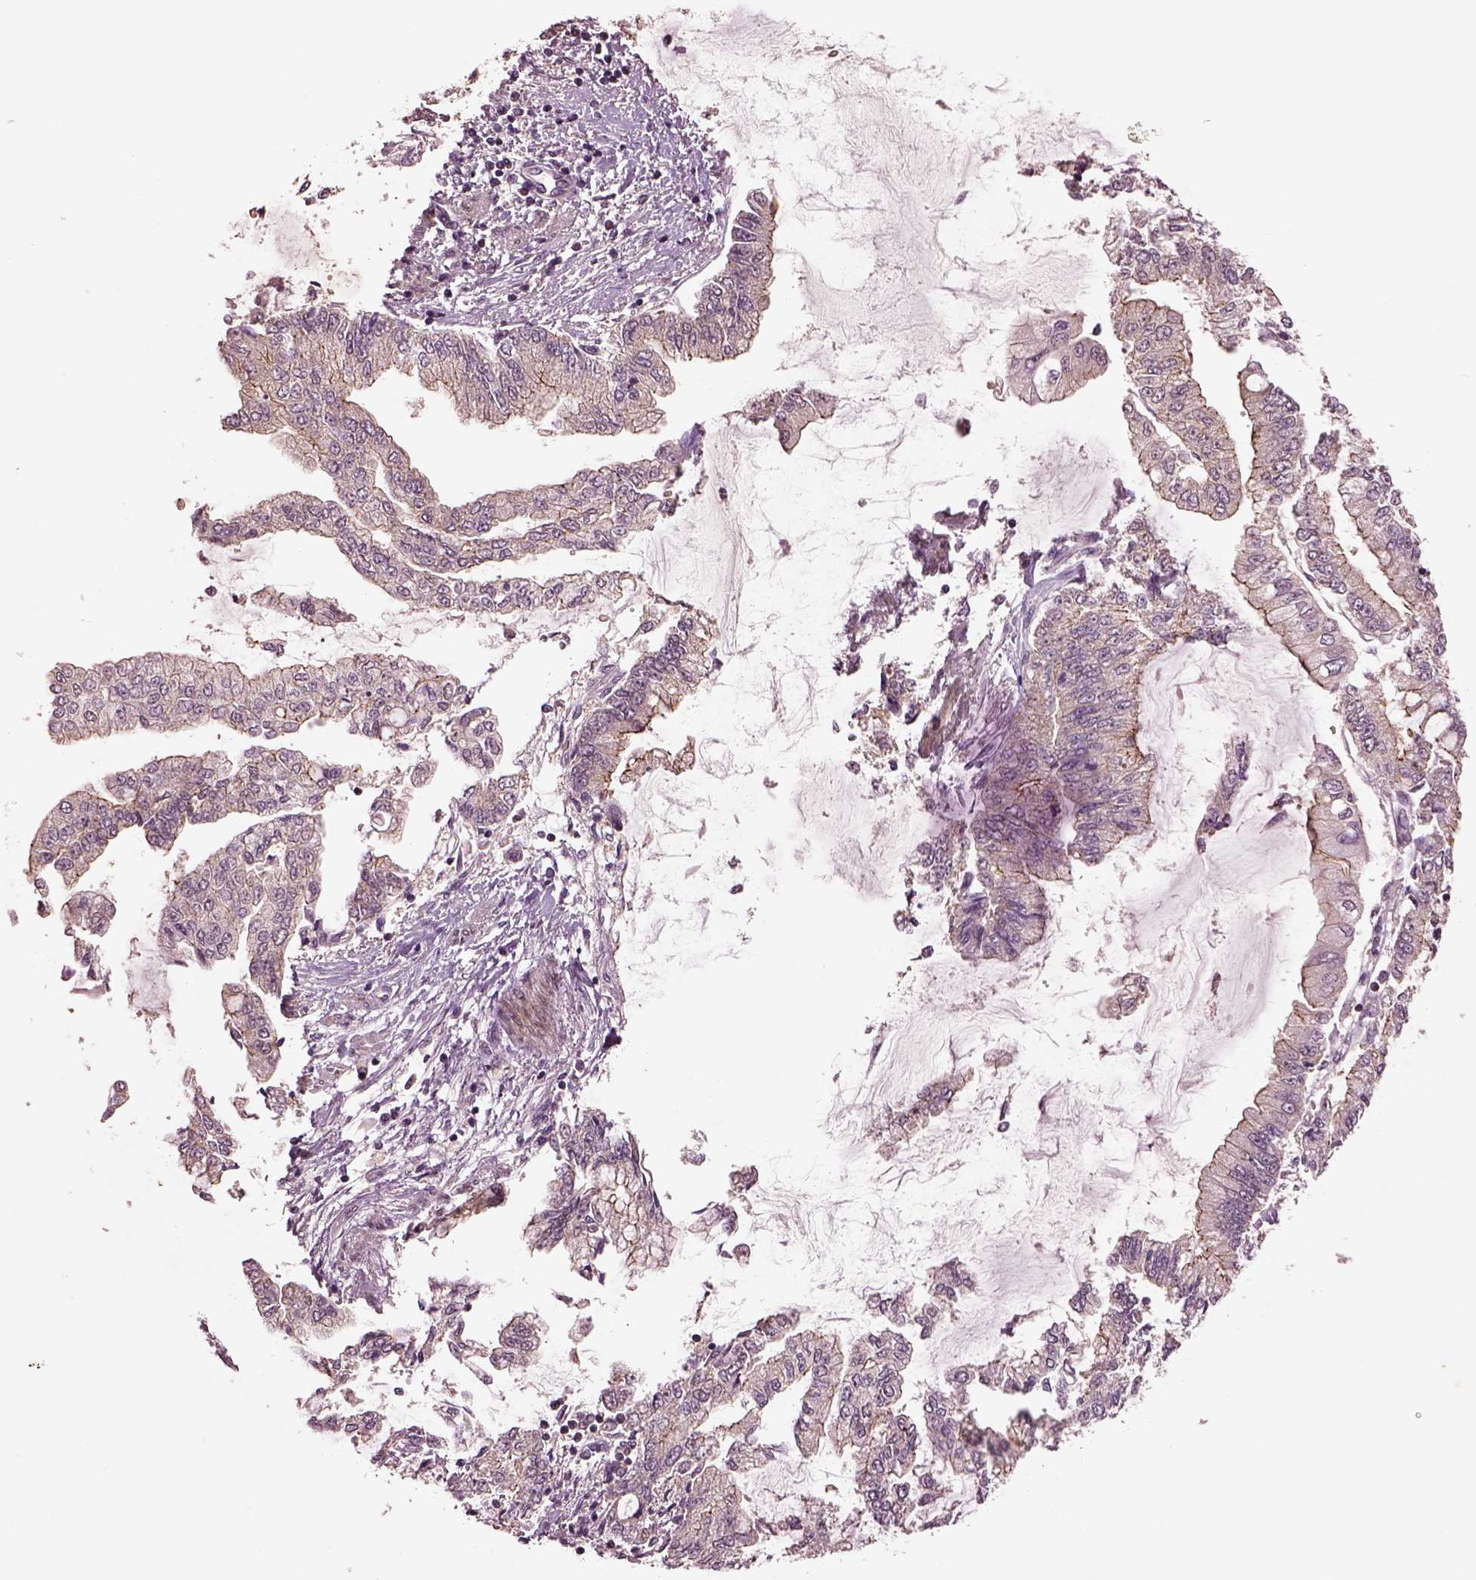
{"staining": {"intensity": "weak", "quantity": "25%-75%", "location": "cytoplasmic/membranous"}, "tissue": "stomach cancer", "cell_type": "Tumor cells", "image_type": "cancer", "snomed": [{"axis": "morphology", "description": "Adenocarcinoma, NOS"}, {"axis": "topography", "description": "Stomach, upper"}], "caption": "Tumor cells show weak cytoplasmic/membranous positivity in about 25%-75% of cells in stomach cancer.", "gene": "MTHFS", "patient": {"sex": "female", "age": 74}}